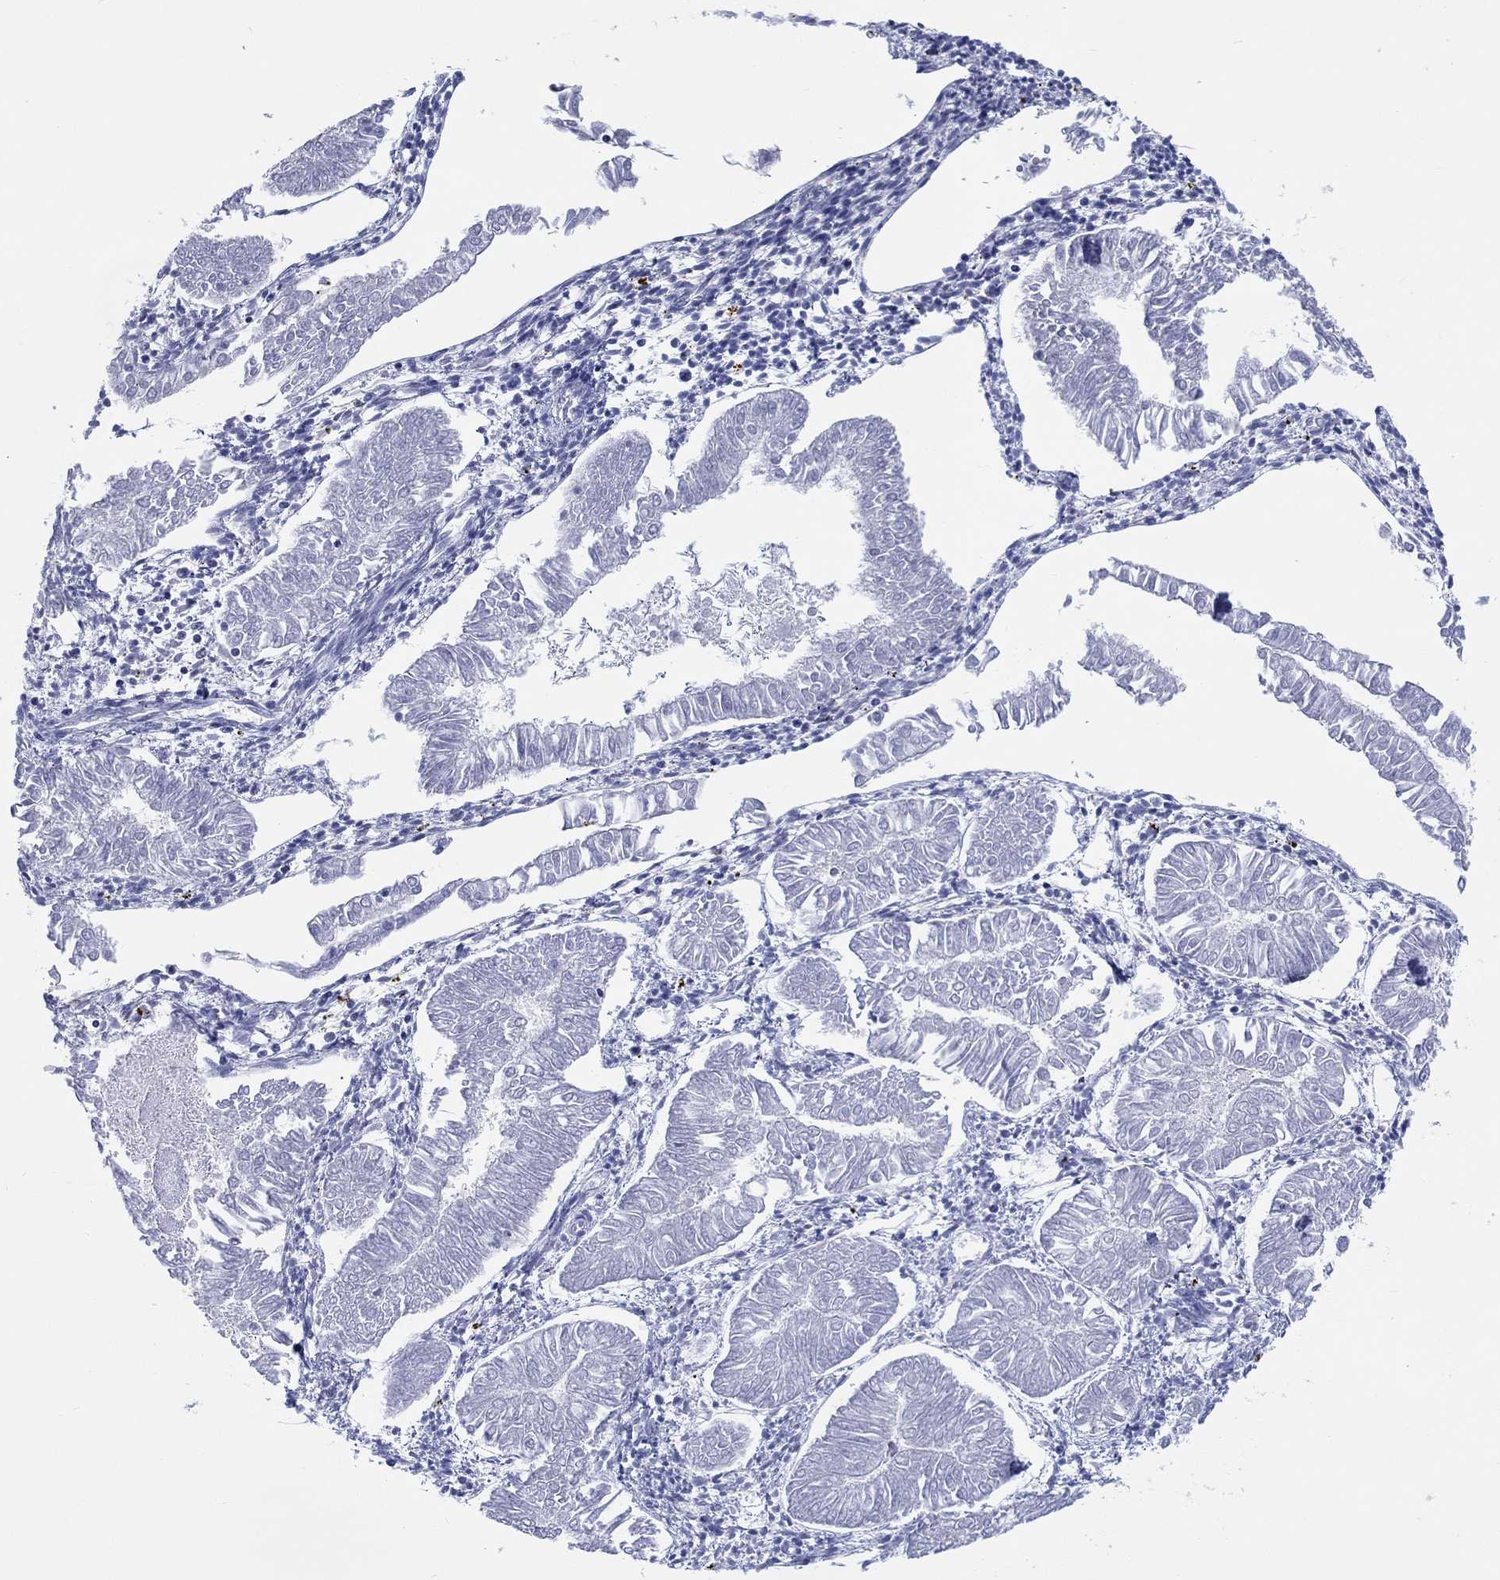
{"staining": {"intensity": "negative", "quantity": "none", "location": "none"}, "tissue": "endometrial cancer", "cell_type": "Tumor cells", "image_type": "cancer", "snomed": [{"axis": "morphology", "description": "Adenocarcinoma, NOS"}, {"axis": "topography", "description": "Endometrium"}], "caption": "Micrograph shows no protein staining in tumor cells of endometrial adenocarcinoma tissue.", "gene": "CDCA2", "patient": {"sex": "female", "age": 53}}